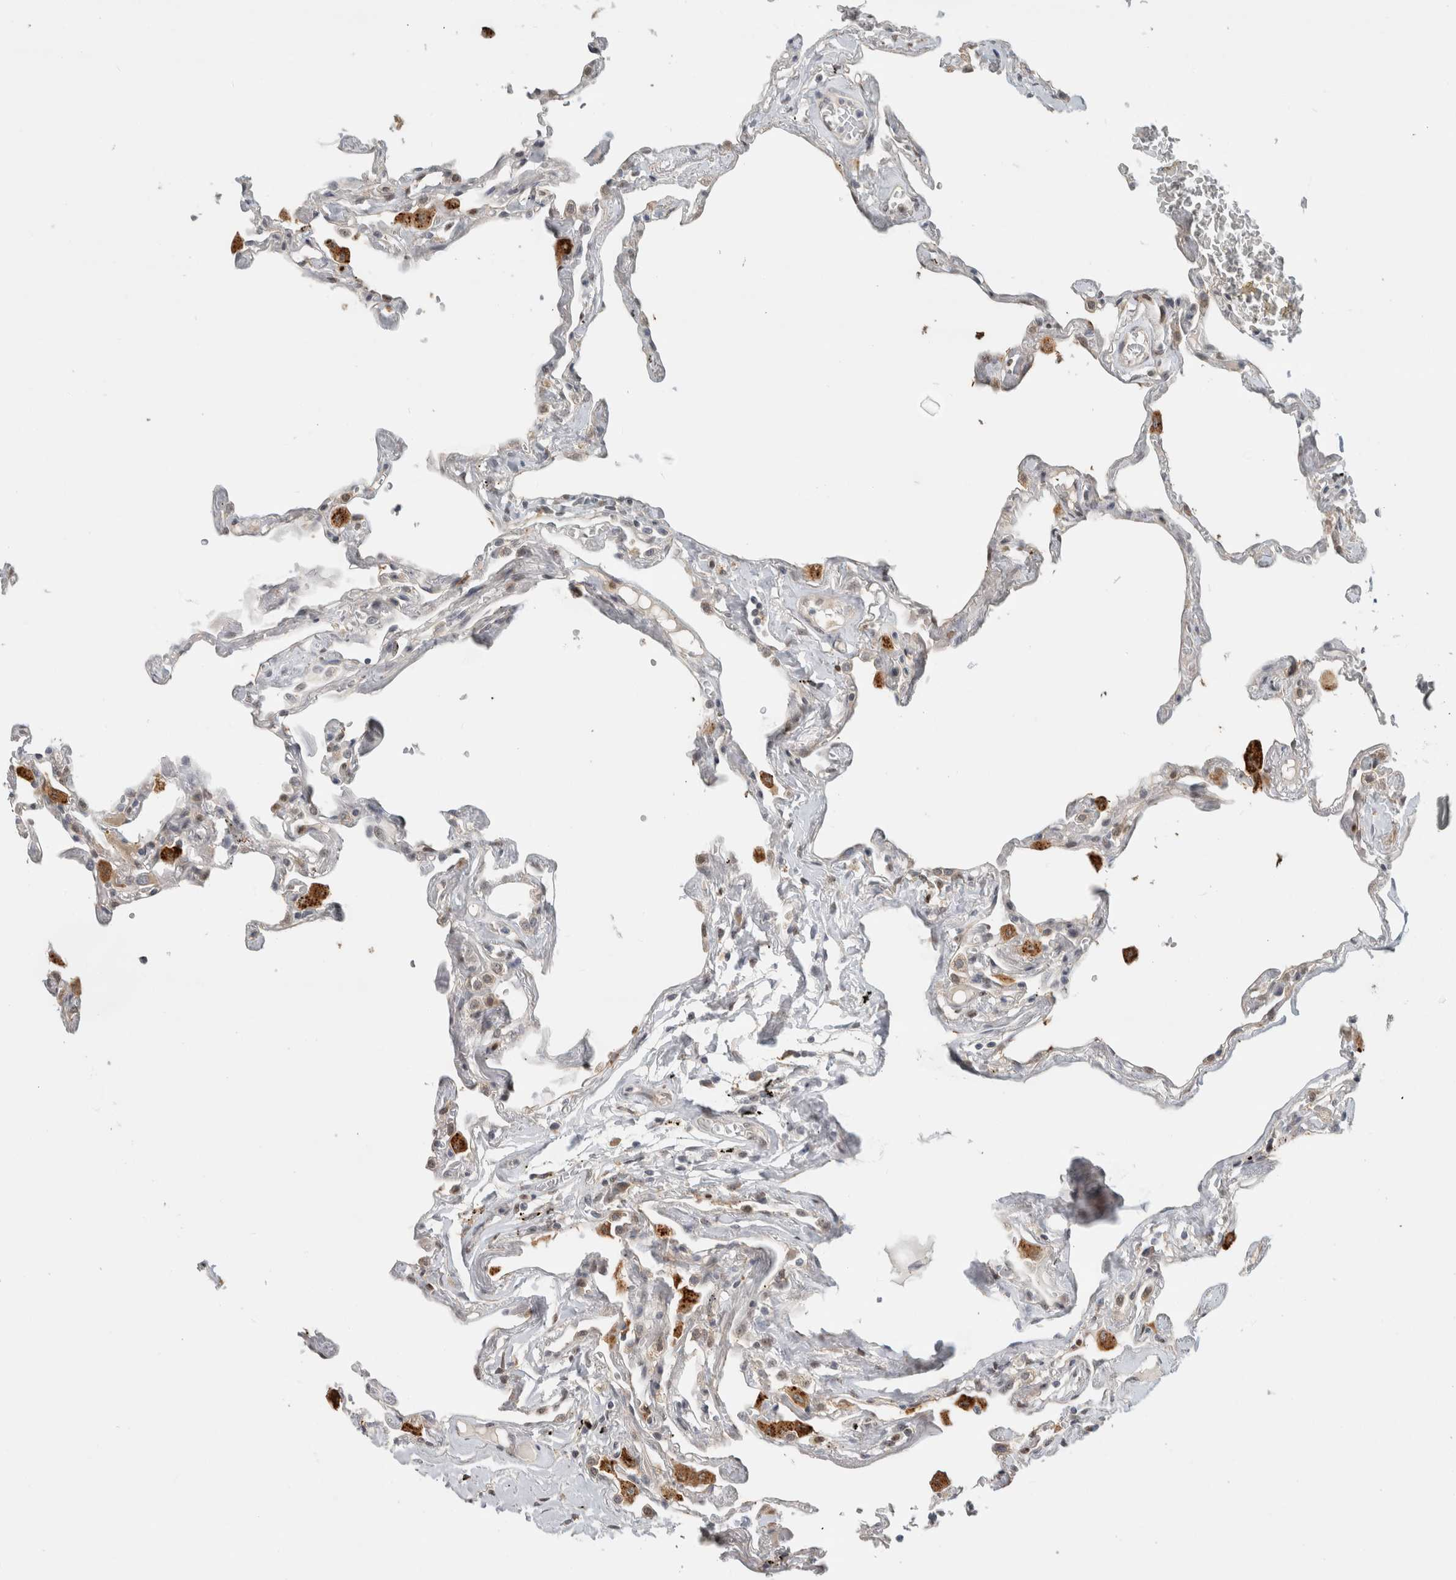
{"staining": {"intensity": "negative", "quantity": "none", "location": "none"}, "tissue": "lung", "cell_type": "Alveolar cells", "image_type": "normal", "snomed": [{"axis": "morphology", "description": "Normal tissue, NOS"}, {"axis": "topography", "description": "Lung"}], "caption": "A high-resolution histopathology image shows immunohistochemistry staining of unremarkable lung, which shows no significant staining in alveolar cells.", "gene": "NAB2", "patient": {"sex": "female", "age": 67}}